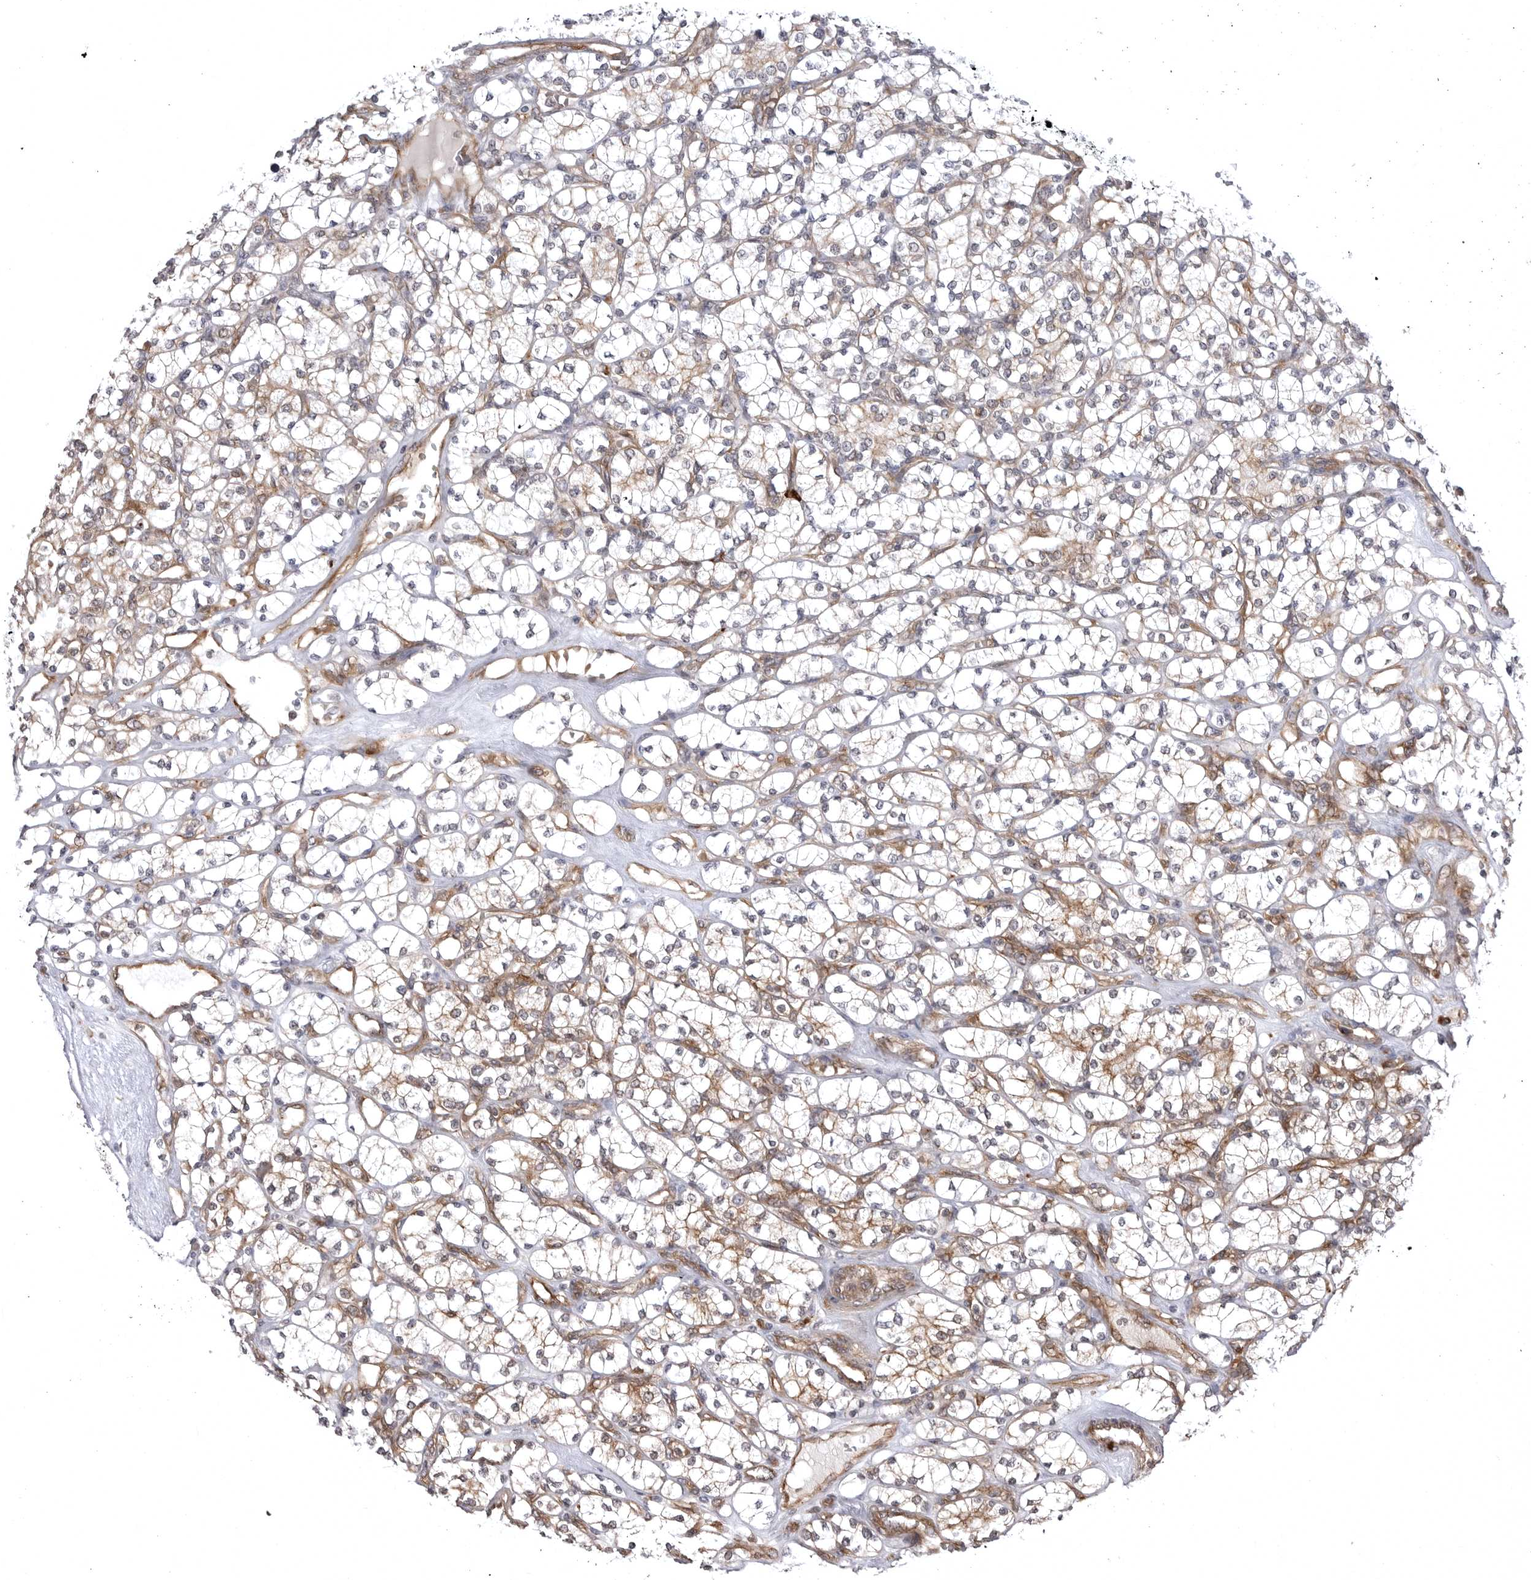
{"staining": {"intensity": "weak", "quantity": "25%-75%", "location": "cytoplasmic/membranous"}, "tissue": "renal cancer", "cell_type": "Tumor cells", "image_type": "cancer", "snomed": [{"axis": "morphology", "description": "Adenocarcinoma, NOS"}, {"axis": "topography", "description": "Kidney"}], "caption": "This histopathology image reveals immunohistochemistry staining of human adenocarcinoma (renal), with low weak cytoplasmic/membranous expression in approximately 25%-75% of tumor cells.", "gene": "ARL5A", "patient": {"sex": "male", "age": 77}}